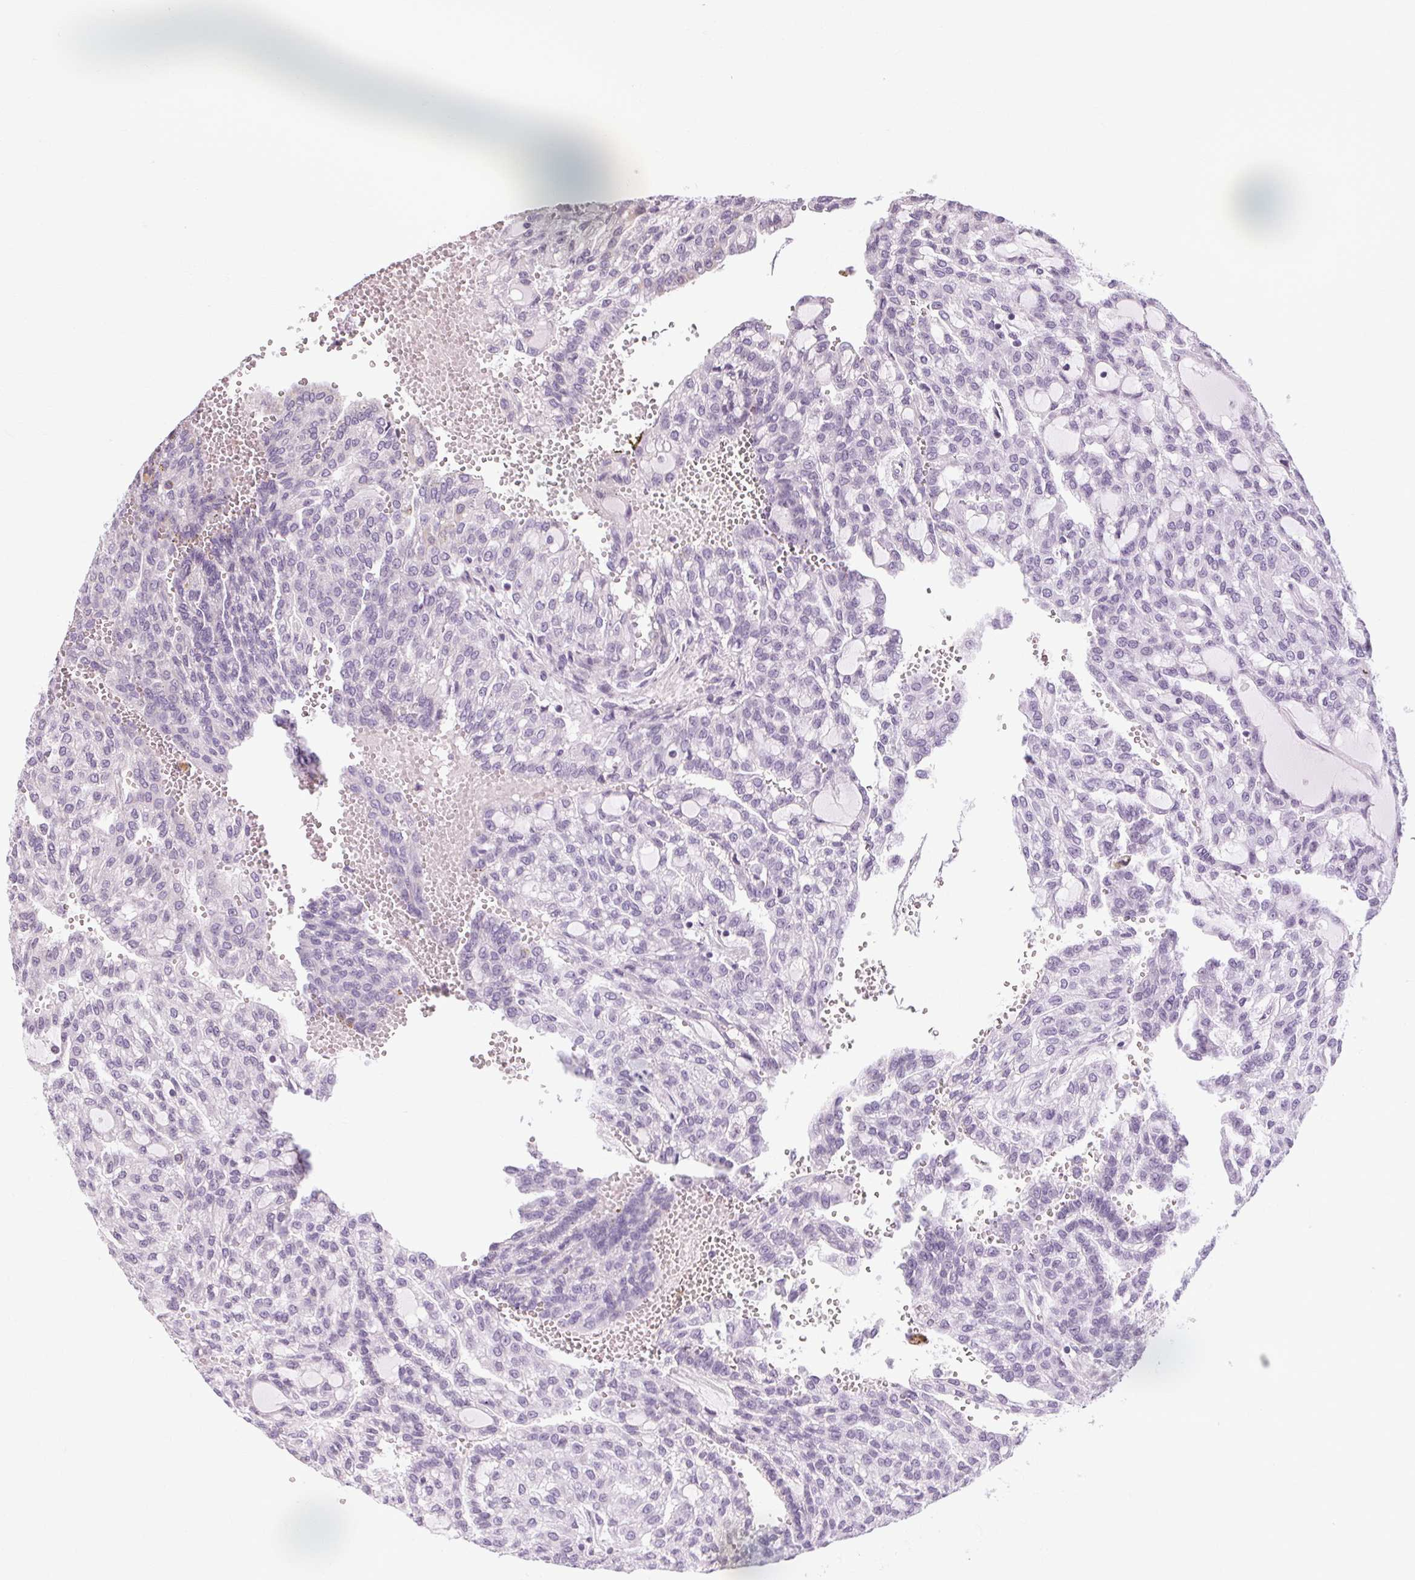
{"staining": {"intensity": "negative", "quantity": "none", "location": "none"}, "tissue": "renal cancer", "cell_type": "Tumor cells", "image_type": "cancer", "snomed": [{"axis": "morphology", "description": "Adenocarcinoma, NOS"}, {"axis": "topography", "description": "Kidney"}], "caption": "There is no significant staining in tumor cells of renal adenocarcinoma.", "gene": "KLHL40", "patient": {"sex": "male", "age": 63}}